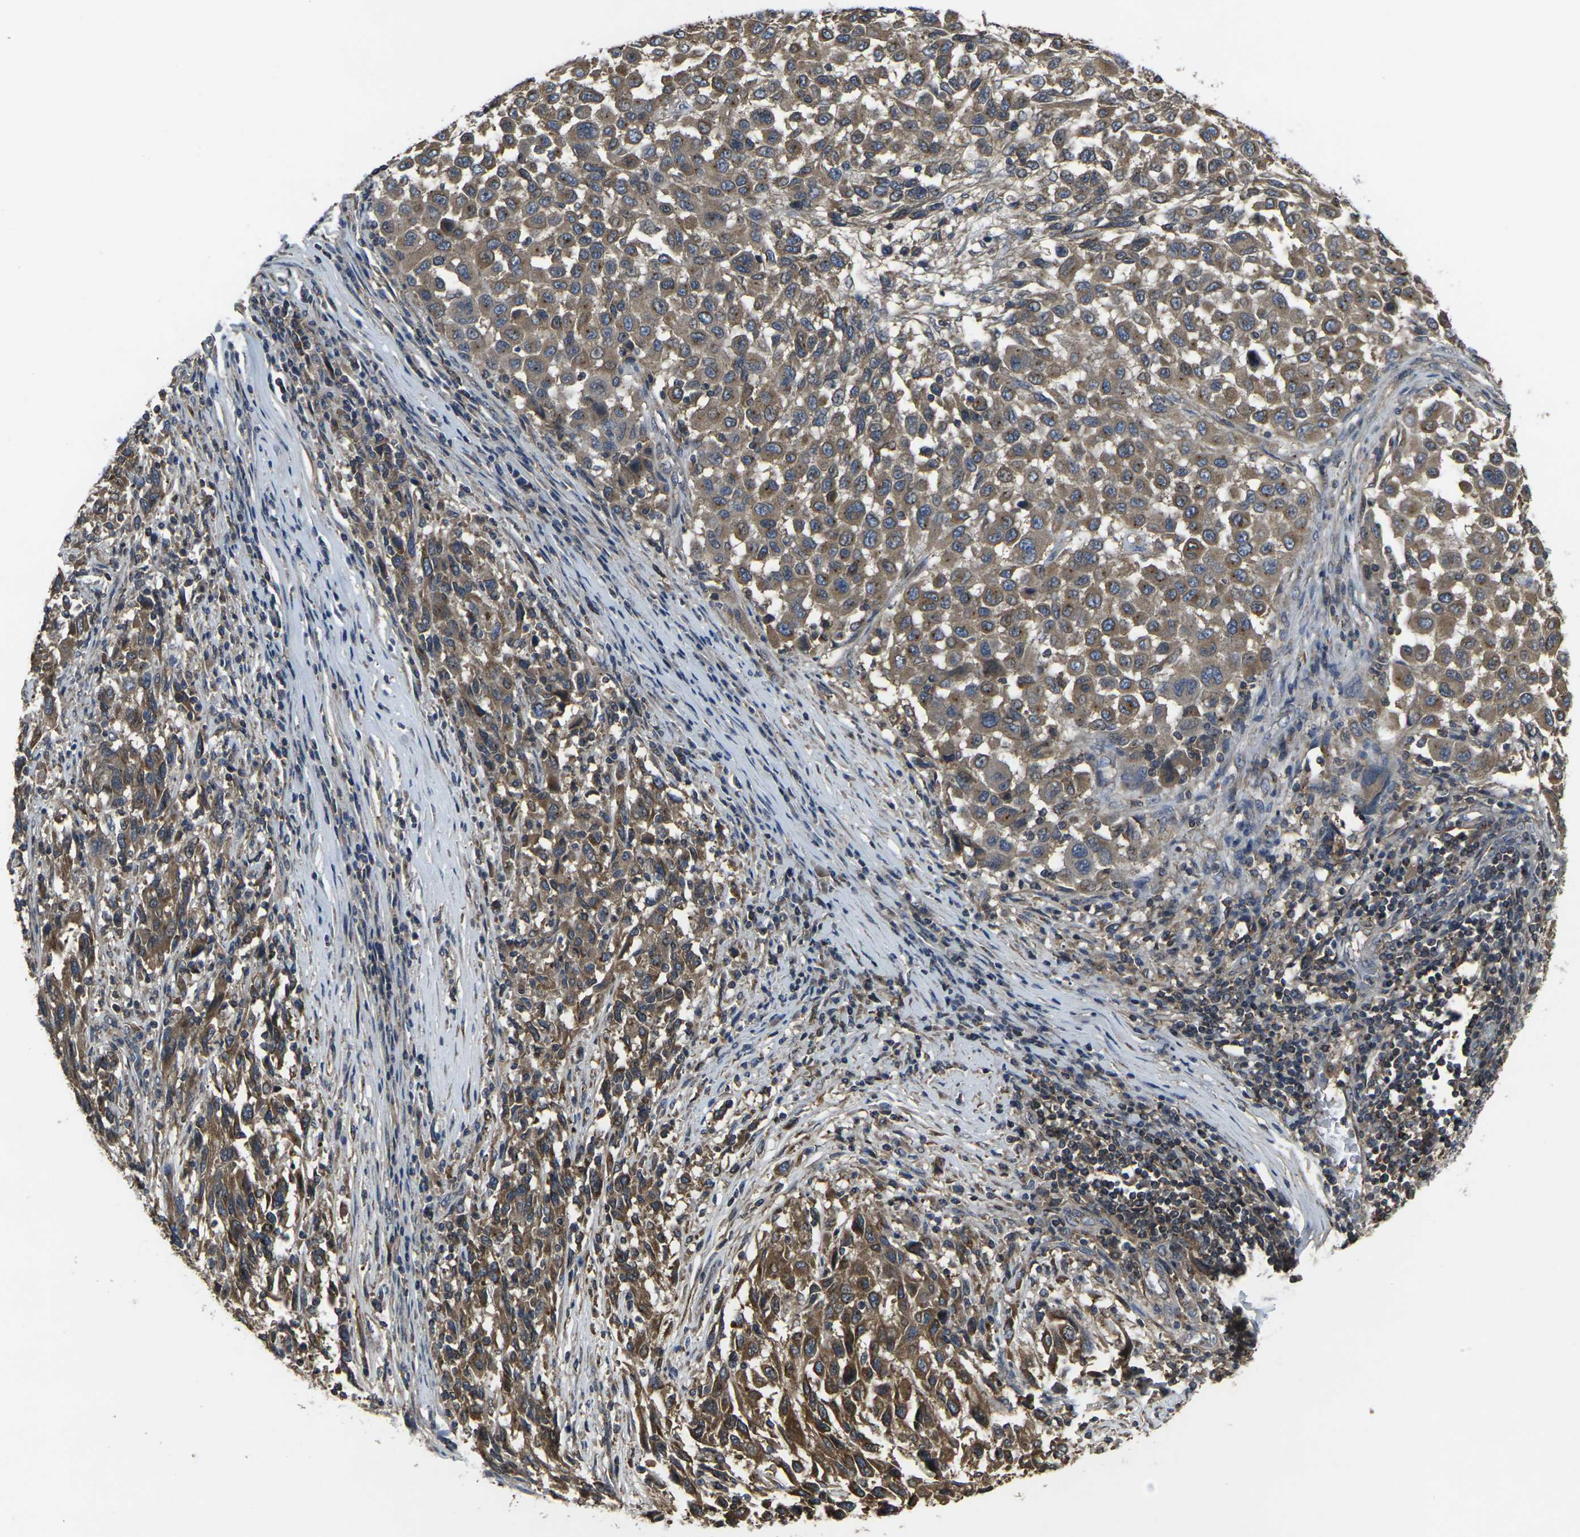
{"staining": {"intensity": "moderate", "quantity": ">75%", "location": "cytoplasmic/membranous"}, "tissue": "melanoma", "cell_type": "Tumor cells", "image_type": "cancer", "snomed": [{"axis": "morphology", "description": "Malignant melanoma, Metastatic site"}, {"axis": "topography", "description": "Lymph node"}], "caption": "Melanoma stained for a protein (brown) shows moderate cytoplasmic/membranous positive staining in approximately >75% of tumor cells.", "gene": "PRKACB", "patient": {"sex": "male", "age": 61}}